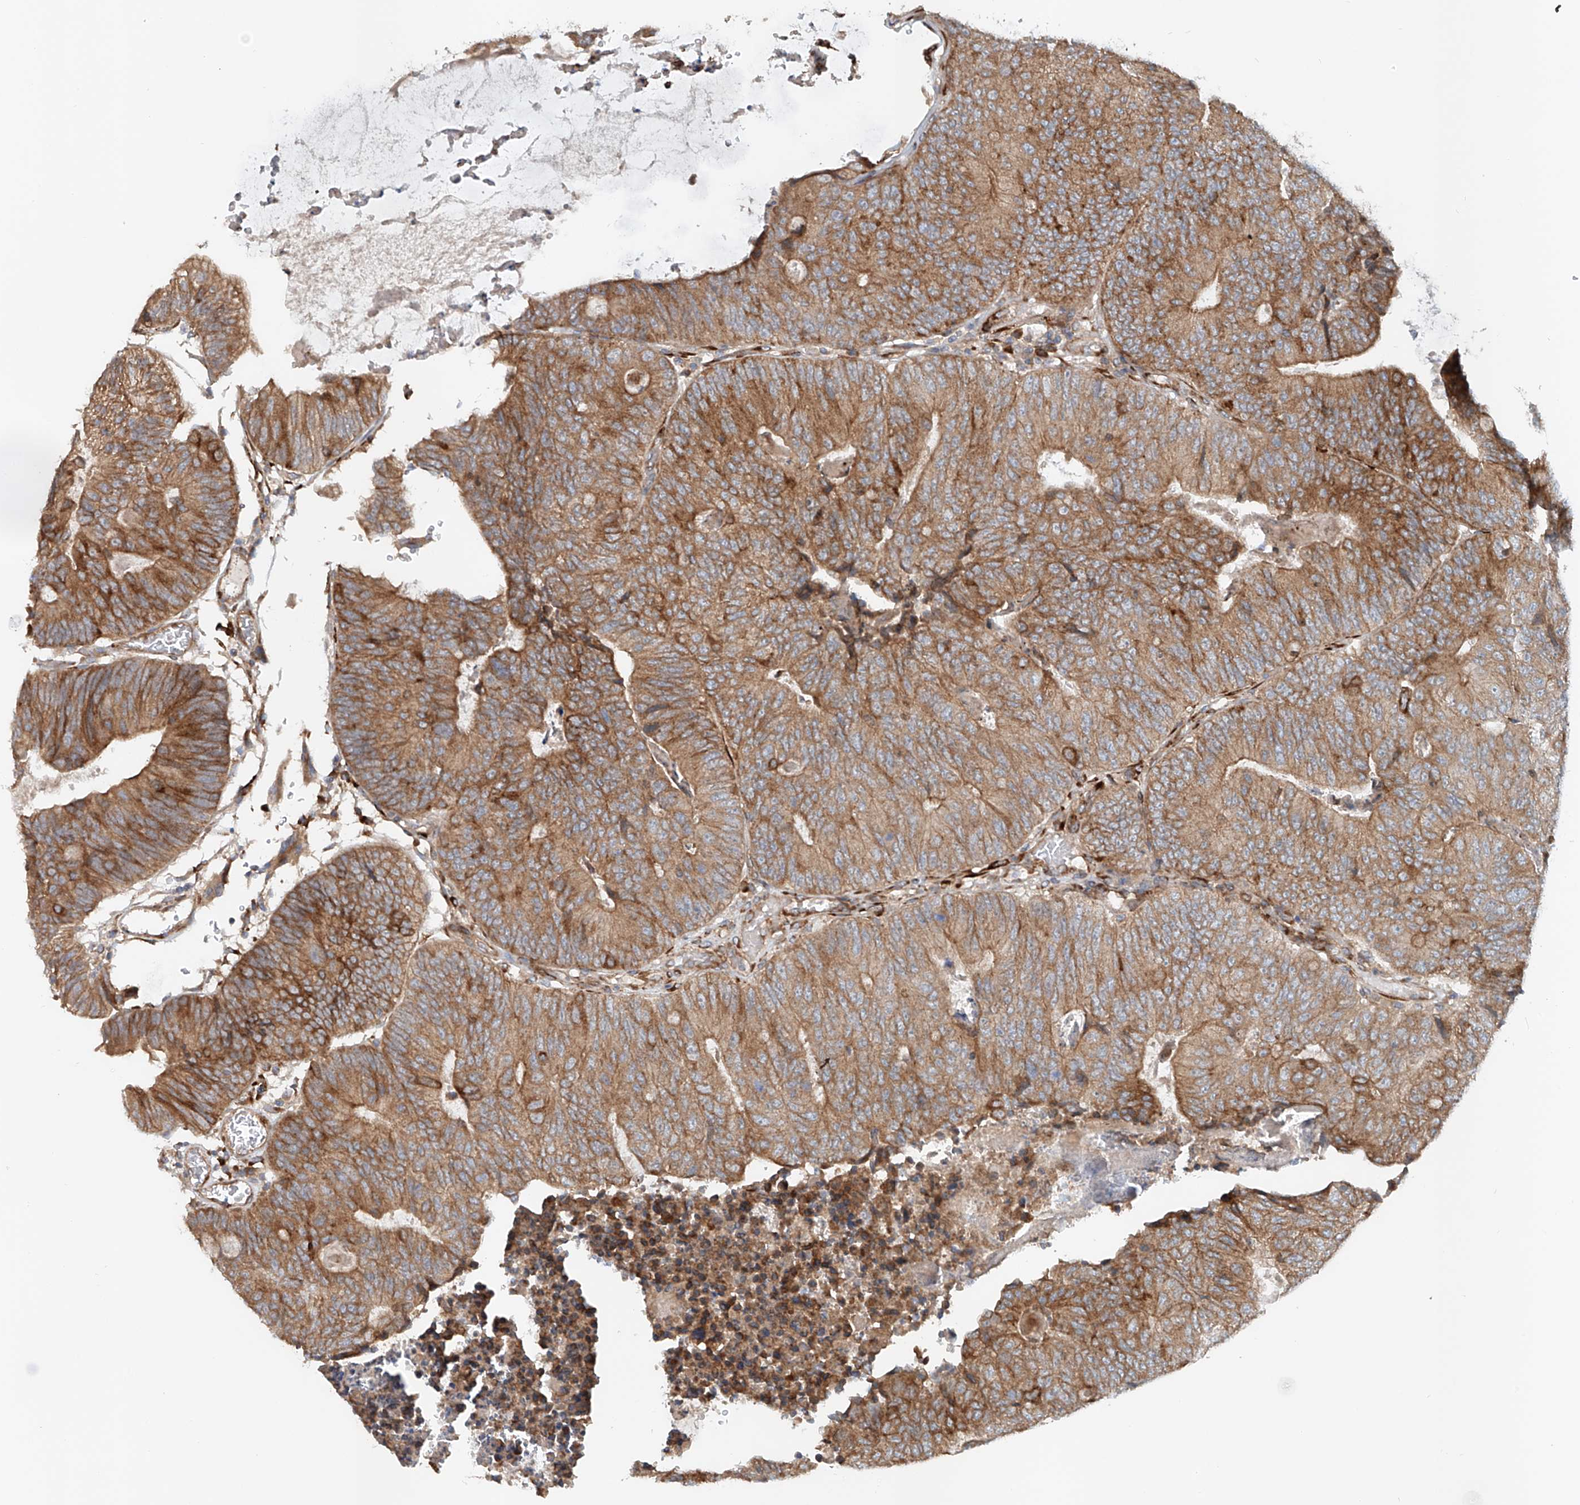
{"staining": {"intensity": "strong", "quantity": ">75%", "location": "cytoplasmic/membranous"}, "tissue": "colorectal cancer", "cell_type": "Tumor cells", "image_type": "cancer", "snomed": [{"axis": "morphology", "description": "Adenocarcinoma, NOS"}, {"axis": "topography", "description": "Colon"}], "caption": "Protein expression analysis of colorectal adenocarcinoma demonstrates strong cytoplasmic/membranous staining in approximately >75% of tumor cells. Using DAB (brown) and hematoxylin (blue) stains, captured at high magnification using brightfield microscopy.", "gene": "SNAP29", "patient": {"sex": "female", "age": 67}}